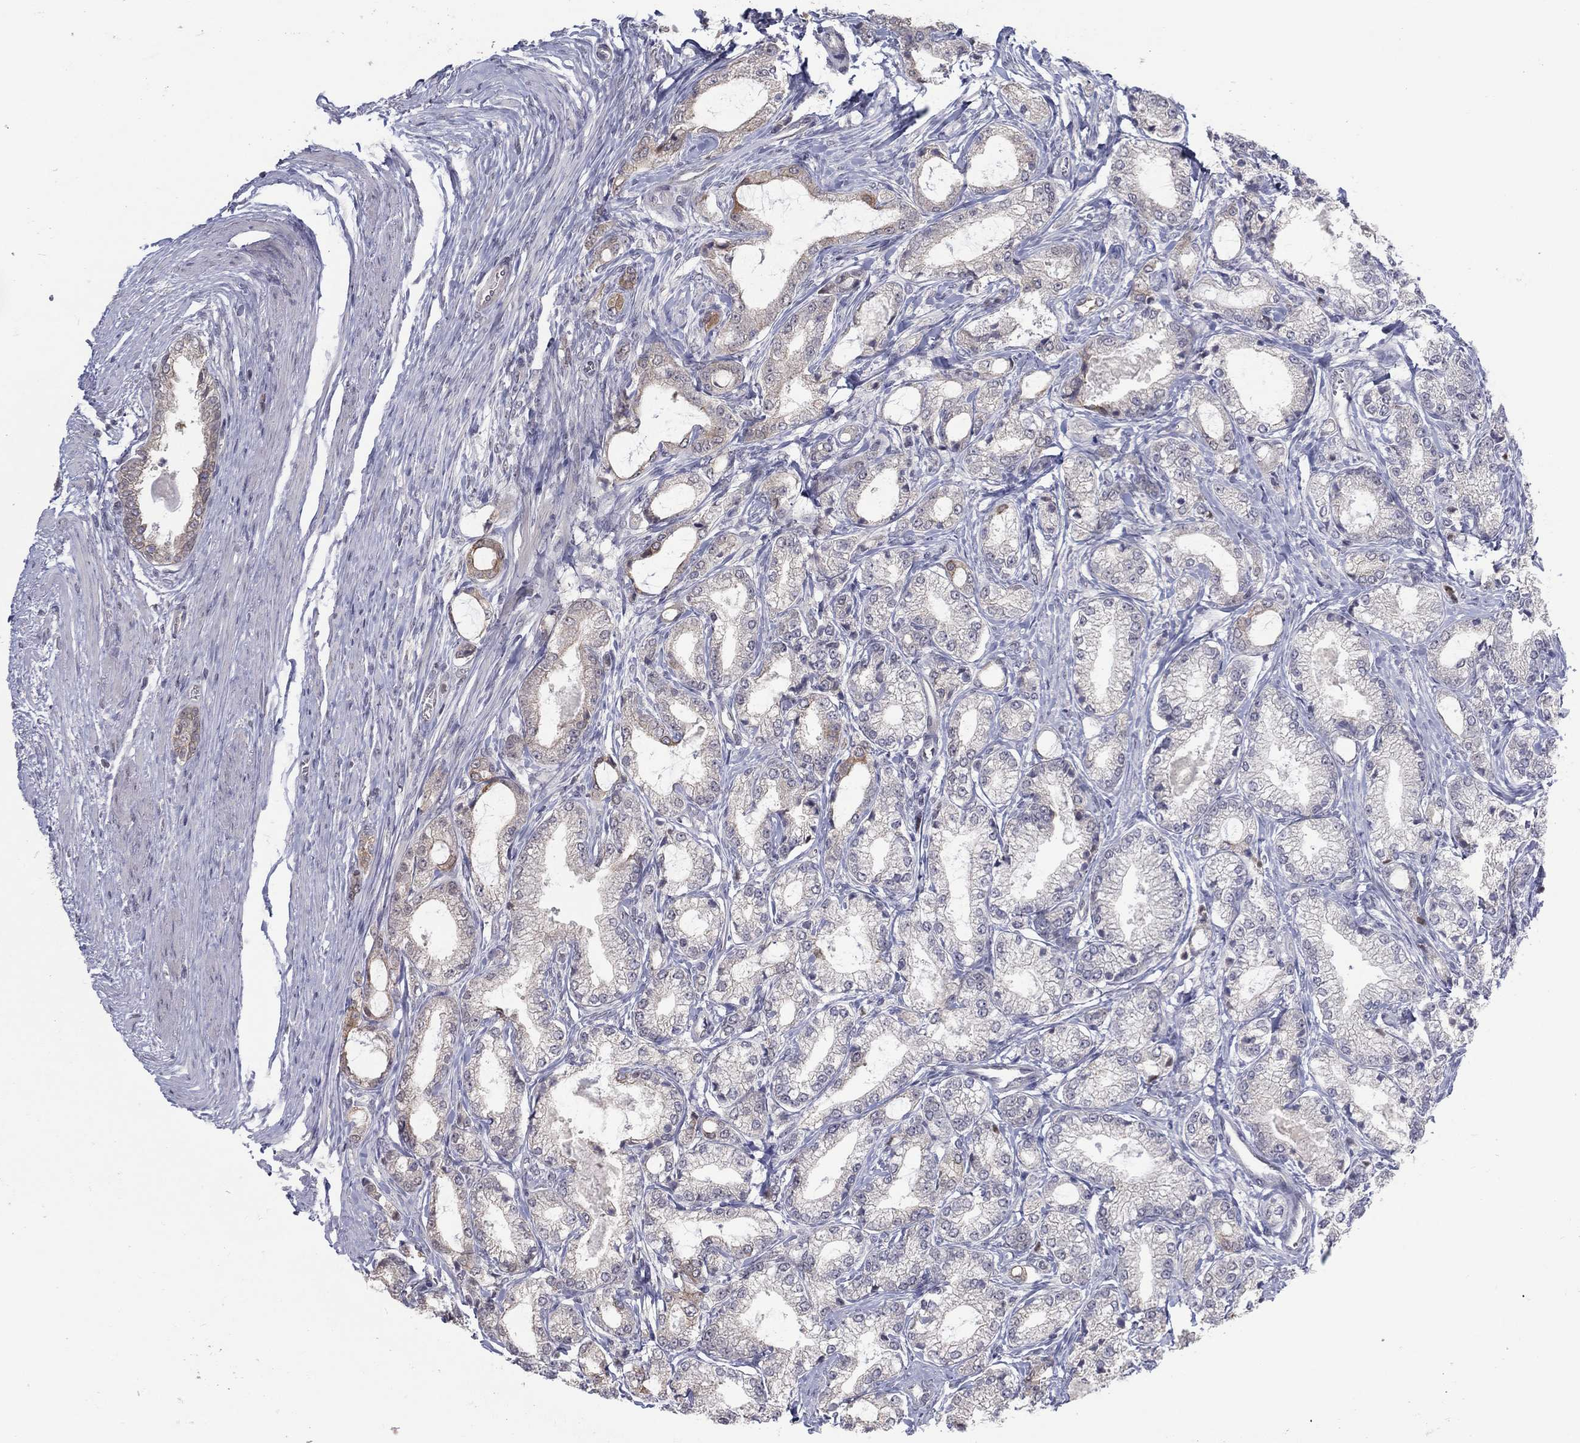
{"staining": {"intensity": "moderate", "quantity": "<25%", "location": "cytoplasmic/membranous"}, "tissue": "prostate cancer", "cell_type": "Tumor cells", "image_type": "cancer", "snomed": [{"axis": "morphology", "description": "Adenocarcinoma, NOS"}, {"axis": "topography", "description": "Prostate and seminal vesicle, NOS"}, {"axis": "topography", "description": "Prostate"}], "caption": "This is a micrograph of immunohistochemistry staining of adenocarcinoma (prostate), which shows moderate staining in the cytoplasmic/membranous of tumor cells.", "gene": "SLC22A2", "patient": {"sex": "male", "age": 62}}